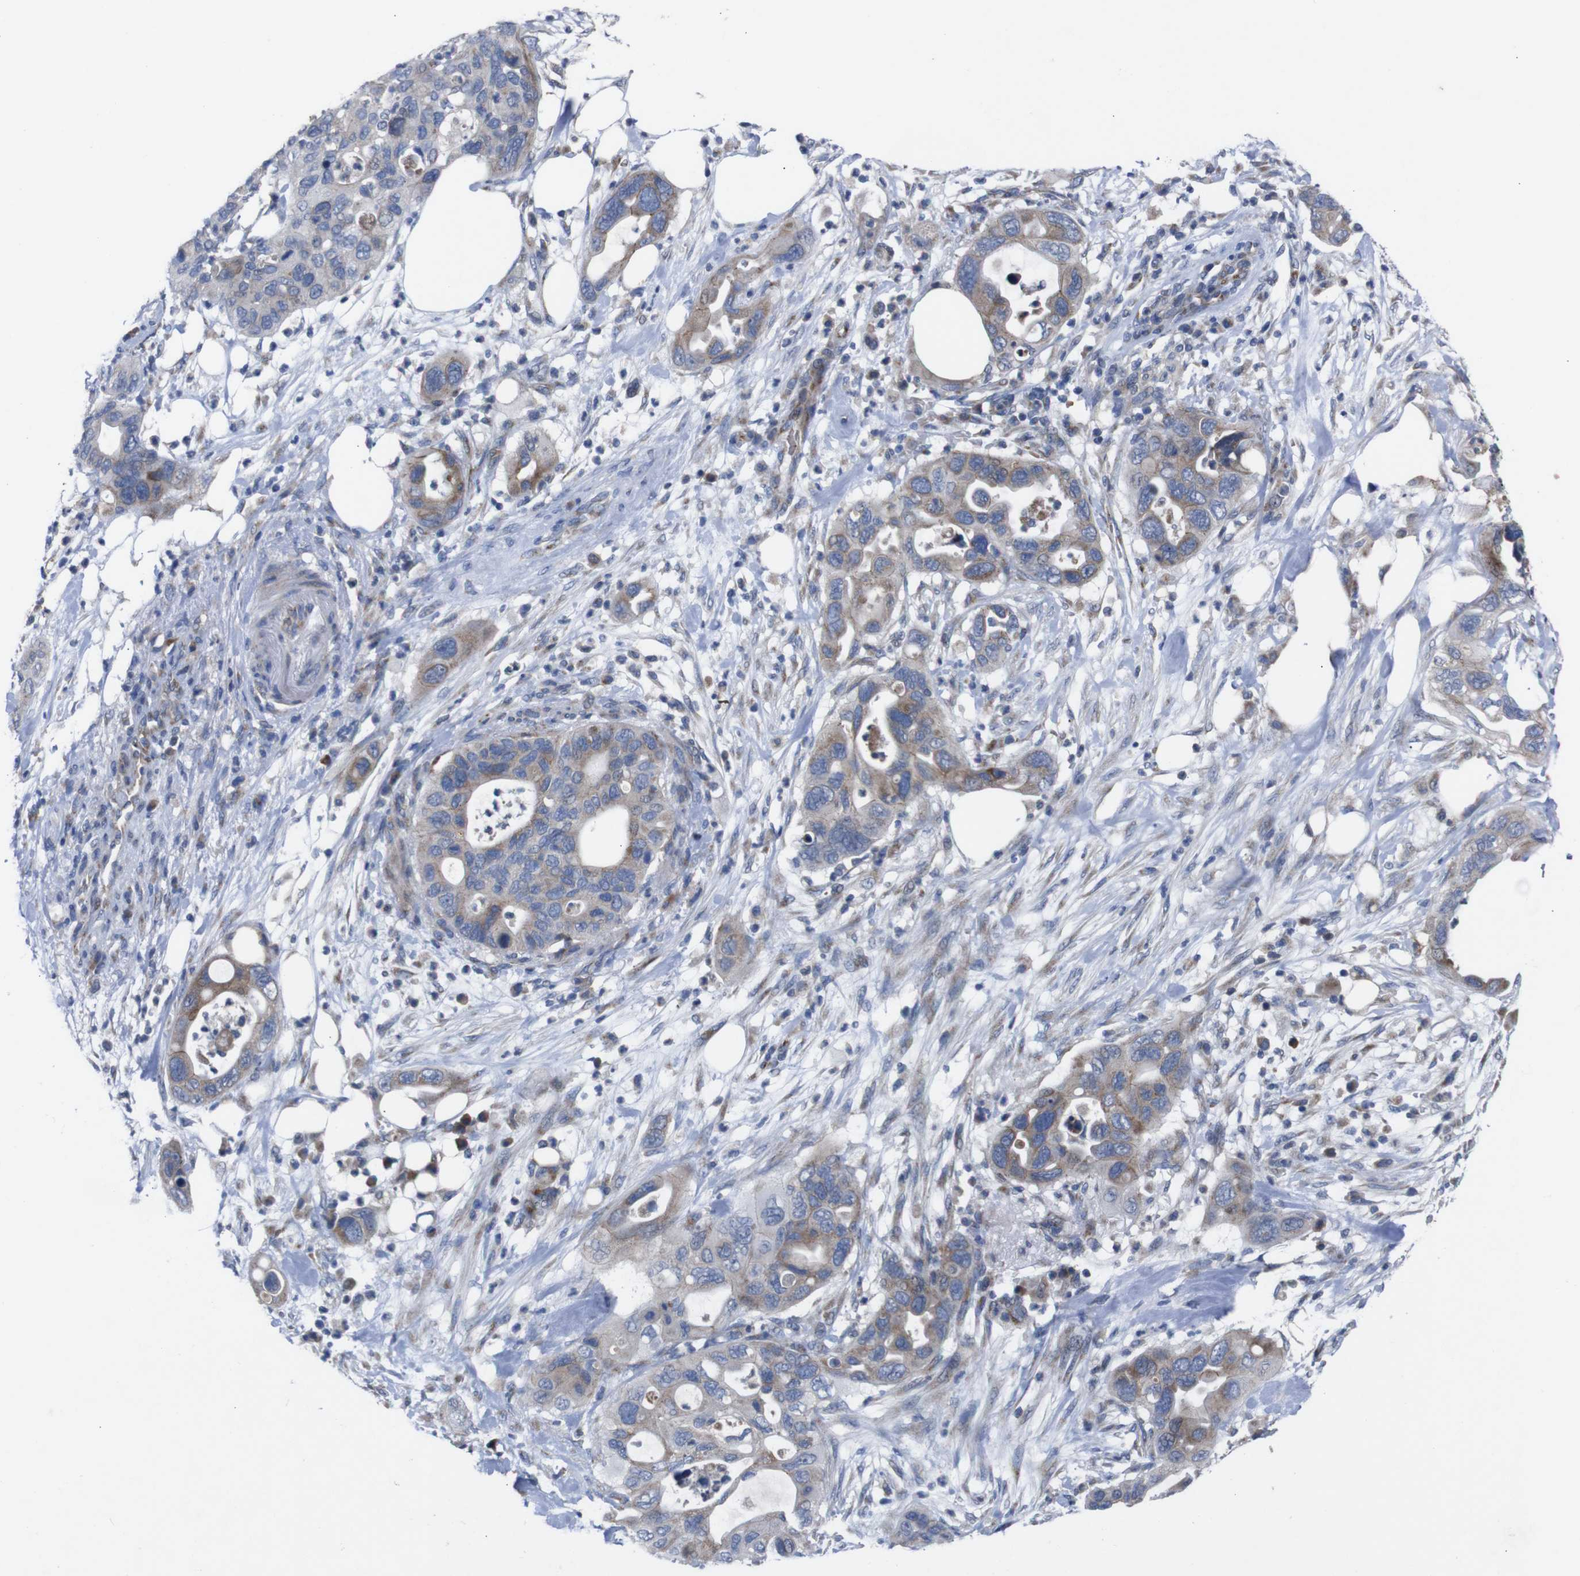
{"staining": {"intensity": "moderate", "quantity": ">75%", "location": "cytoplasmic/membranous"}, "tissue": "pancreatic cancer", "cell_type": "Tumor cells", "image_type": "cancer", "snomed": [{"axis": "morphology", "description": "Adenocarcinoma, NOS"}, {"axis": "topography", "description": "Pancreas"}], "caption": "Protein staining of adenocarcinoma (pancreatic) tissue reveals moderate cytoplasmic/membranous expression in about >75% of tumor cells.", "gene": "CHST10", "patient": {"sex": "female", "age": 71}}